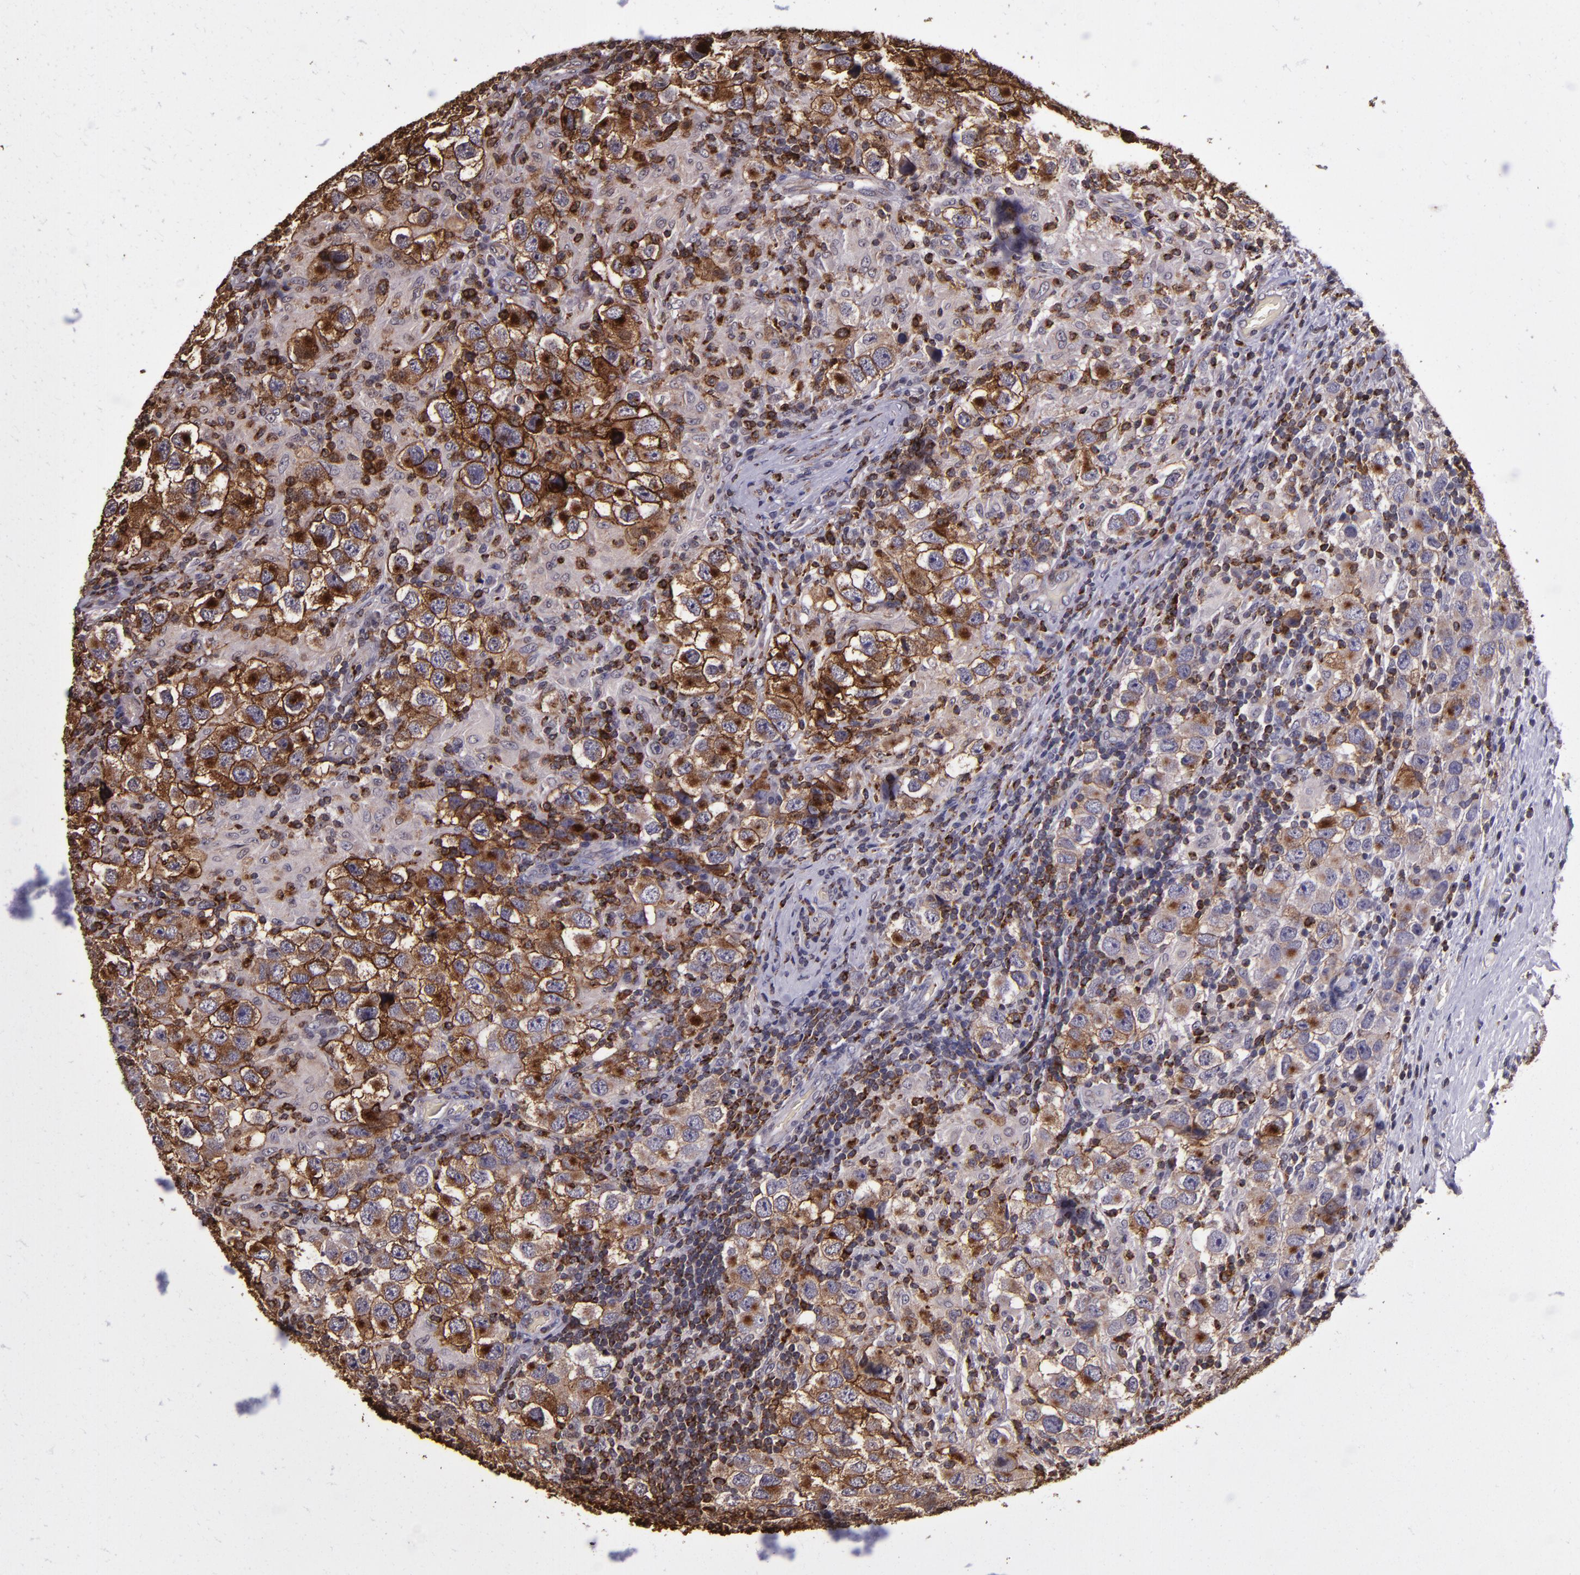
{"staining": {"intensity": "moderate", "quantity": ">75%", "location": "cytoplasmic/membranous"}, "tissue": "testis cancer", "cell_type": "Tumor cells", "image_type": "cancer", "snomed": [{"axis": "morphology", "description": "Carcinoma, Embryonal, NOS"}, {"axis": "topography", "description": "Testis"}], "caption": "A histopathology image of testis cancer stained for a protein exhibits moderate cytoplasmic/membranous brown staining in tumor cells.", "gene": "SLC2A3", "patient": {"sex": "male", "age": 21}}